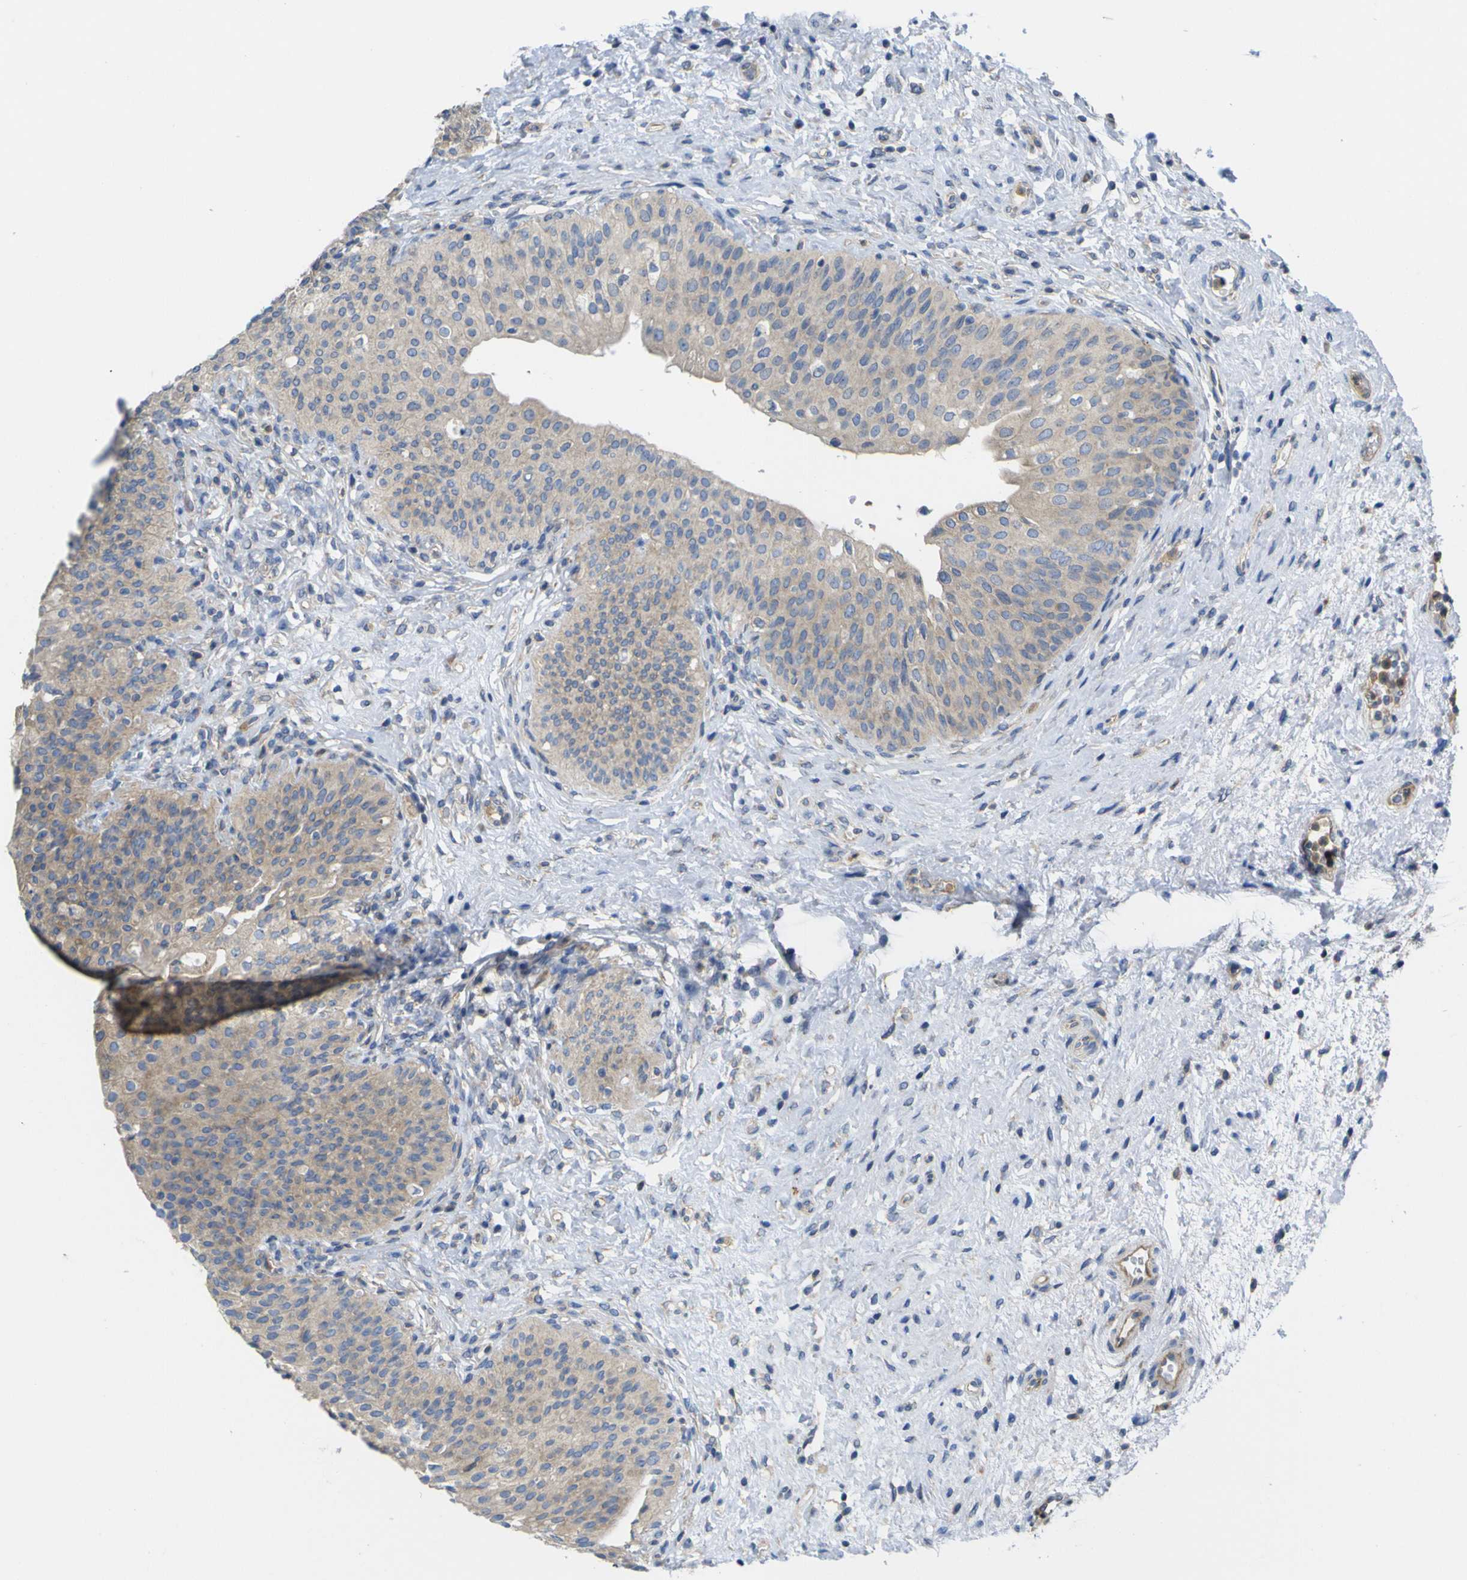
{"staining": {"intensity": "moderate", "quantity": ">75%", "location": "cytoplasmic/membranous"}, "tissue": "urinary bladder", "cell_type": "Urothelial cells", "image_type": "normal", "snomed": [{"axis": "morphology", "description": "Normal tissue, NOS"}, {"axis": "topography", "description": "Urinary bladder"}], "caption": "About >75% of urothelial cells in unremarkable human urinary bladder show moderate cytoplasmic/membranous protein positivity as visualized by brown immunohistochemical staining.", "gene": "USH1C", "patient": {"sex": "male", "age": 46}}